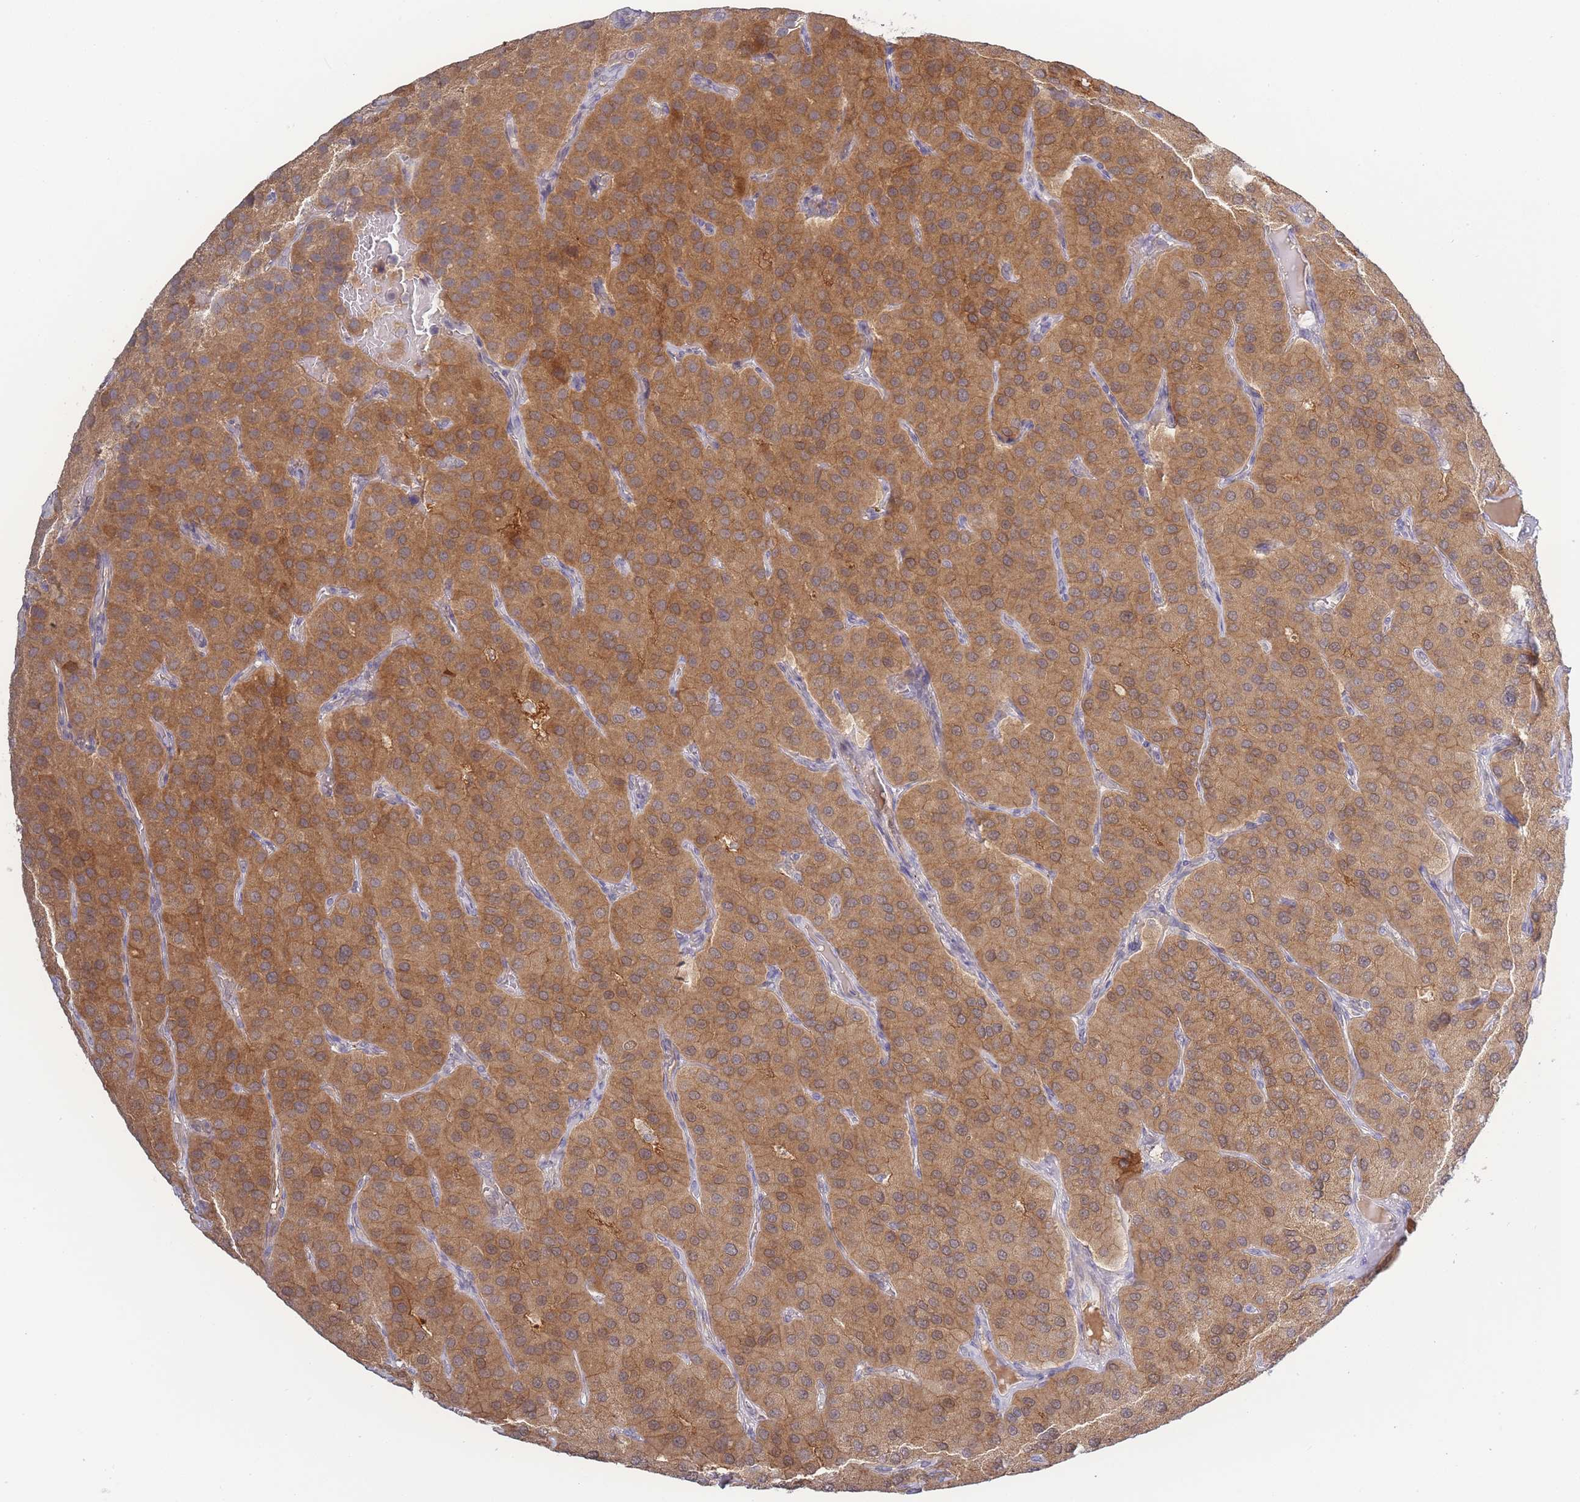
{"staining": {"intensity": "moderate", "quantity": ">75%", "location": "cytoplasmic/membranous"}, "tissue": "parathyroid gland", "cell_type": "Glandular cells", "image_type": "normal", "snomed": [{"axis": "morphology", "description": "Normal tissue, NOS"}, {"axis": "morphology", "description": "Adenoma, NOS"}, {"axis": "topography", "description": "Parathyroid gland"}], "caption": "An image of human parathyroid gland stained for a protein demonstrates moderate cytoplasmic/membranous brown staining in glandular cells. Immunohistochemistry (ihc) stains the protein of interest in brown and the nuclei are stained blue.", "gene": "SPHKAP", "patient": {"sex": "female", "age": 86}}